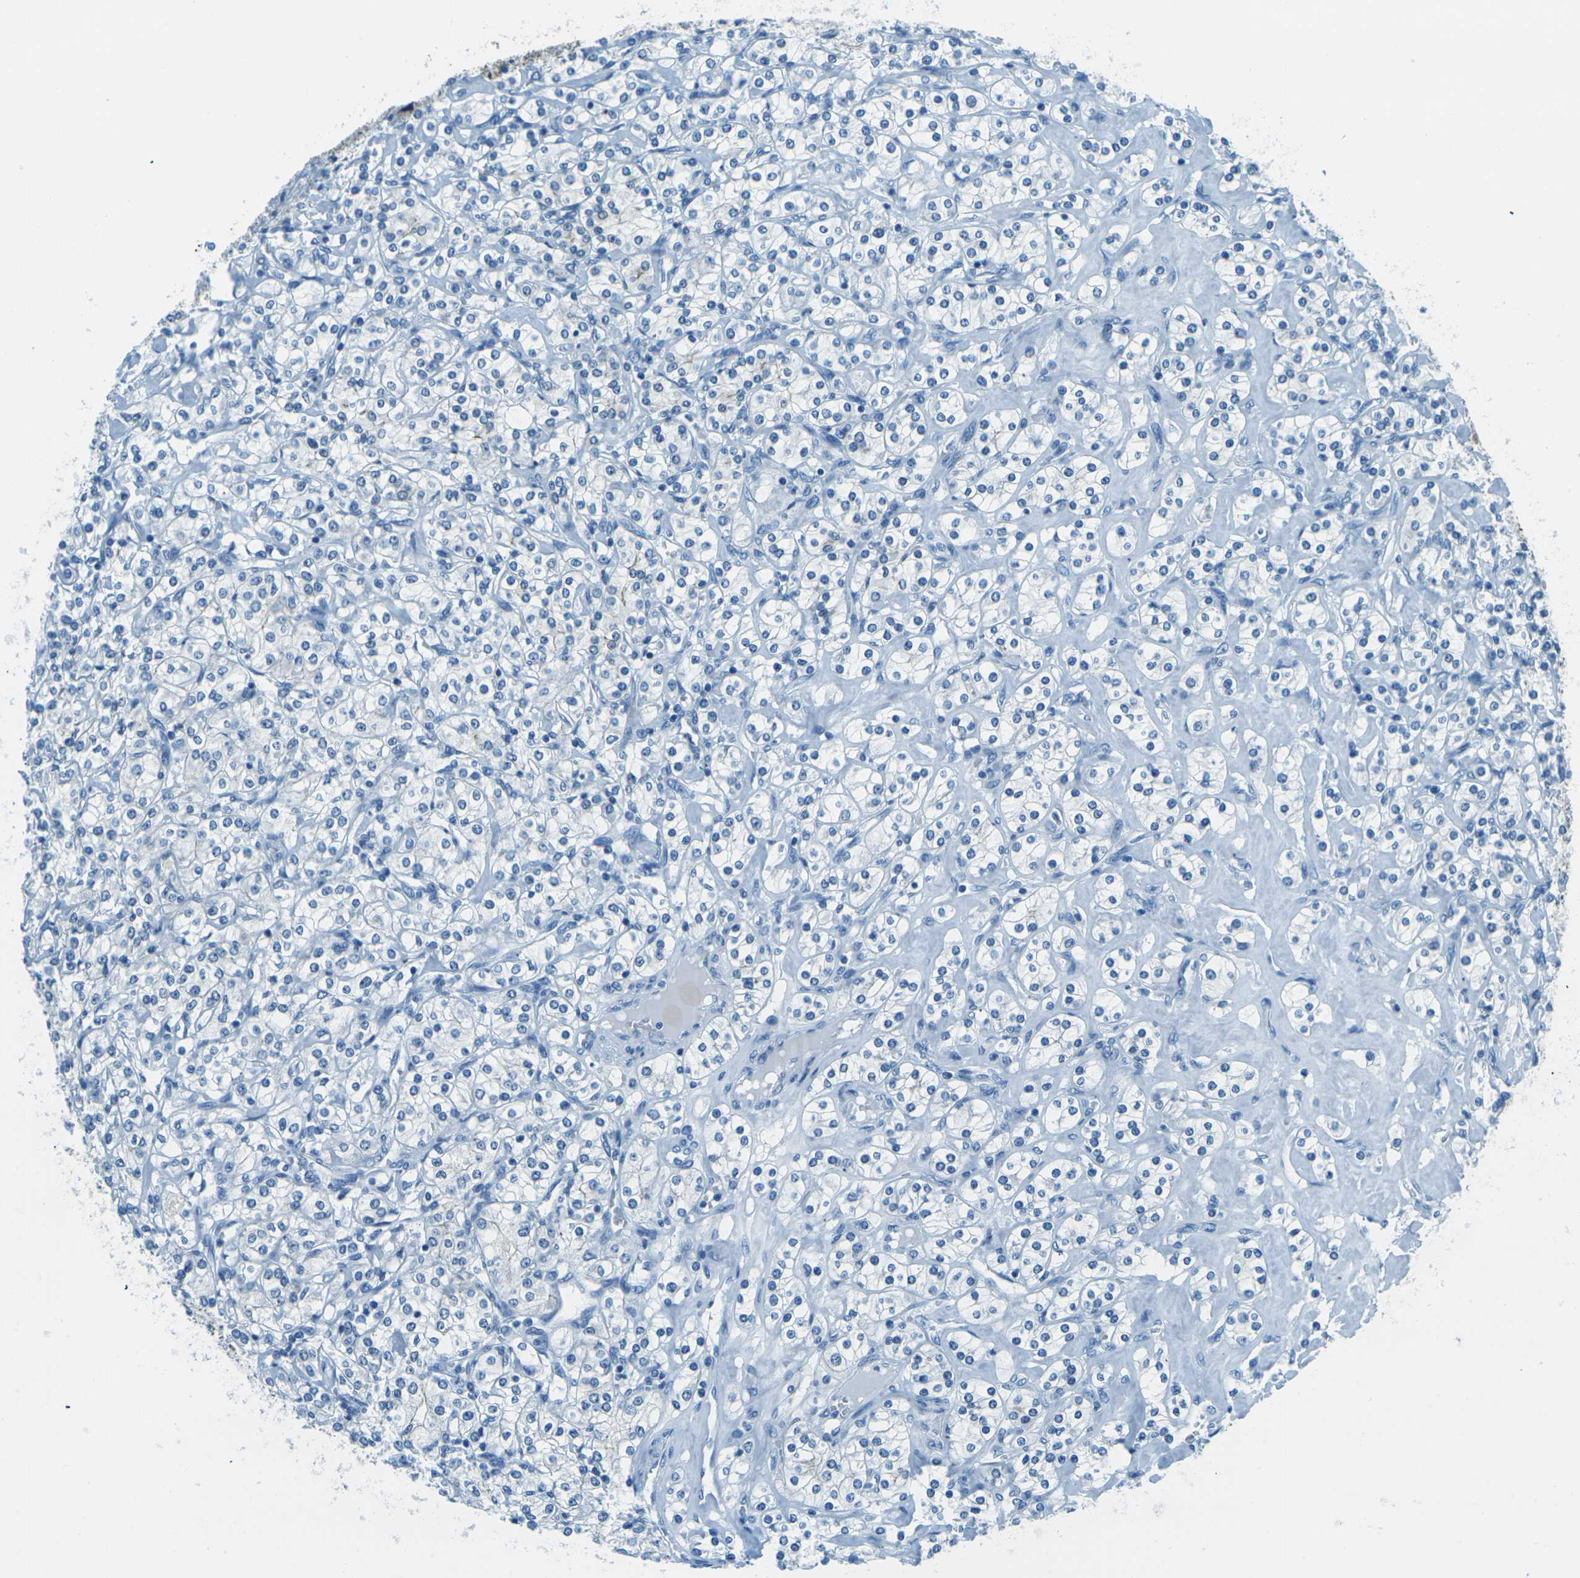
{"staining": {"intensity": "negative", "quantity": "none", "location": "none"}, "tissue": "renal cancer", "cell_type": "Tumor cells", "image_type": "cancer", "snomed": [{"axis": "morphology", "description": "Adenocarcinoma, NOS"}, {"axis": "topography", "description": "Kidney"}], "caption": "Tumor cells show no significant positivity in adenocarcinoma (renal).", "gene": "OCLN", "patient": {"sex": "male", "age": 77}}